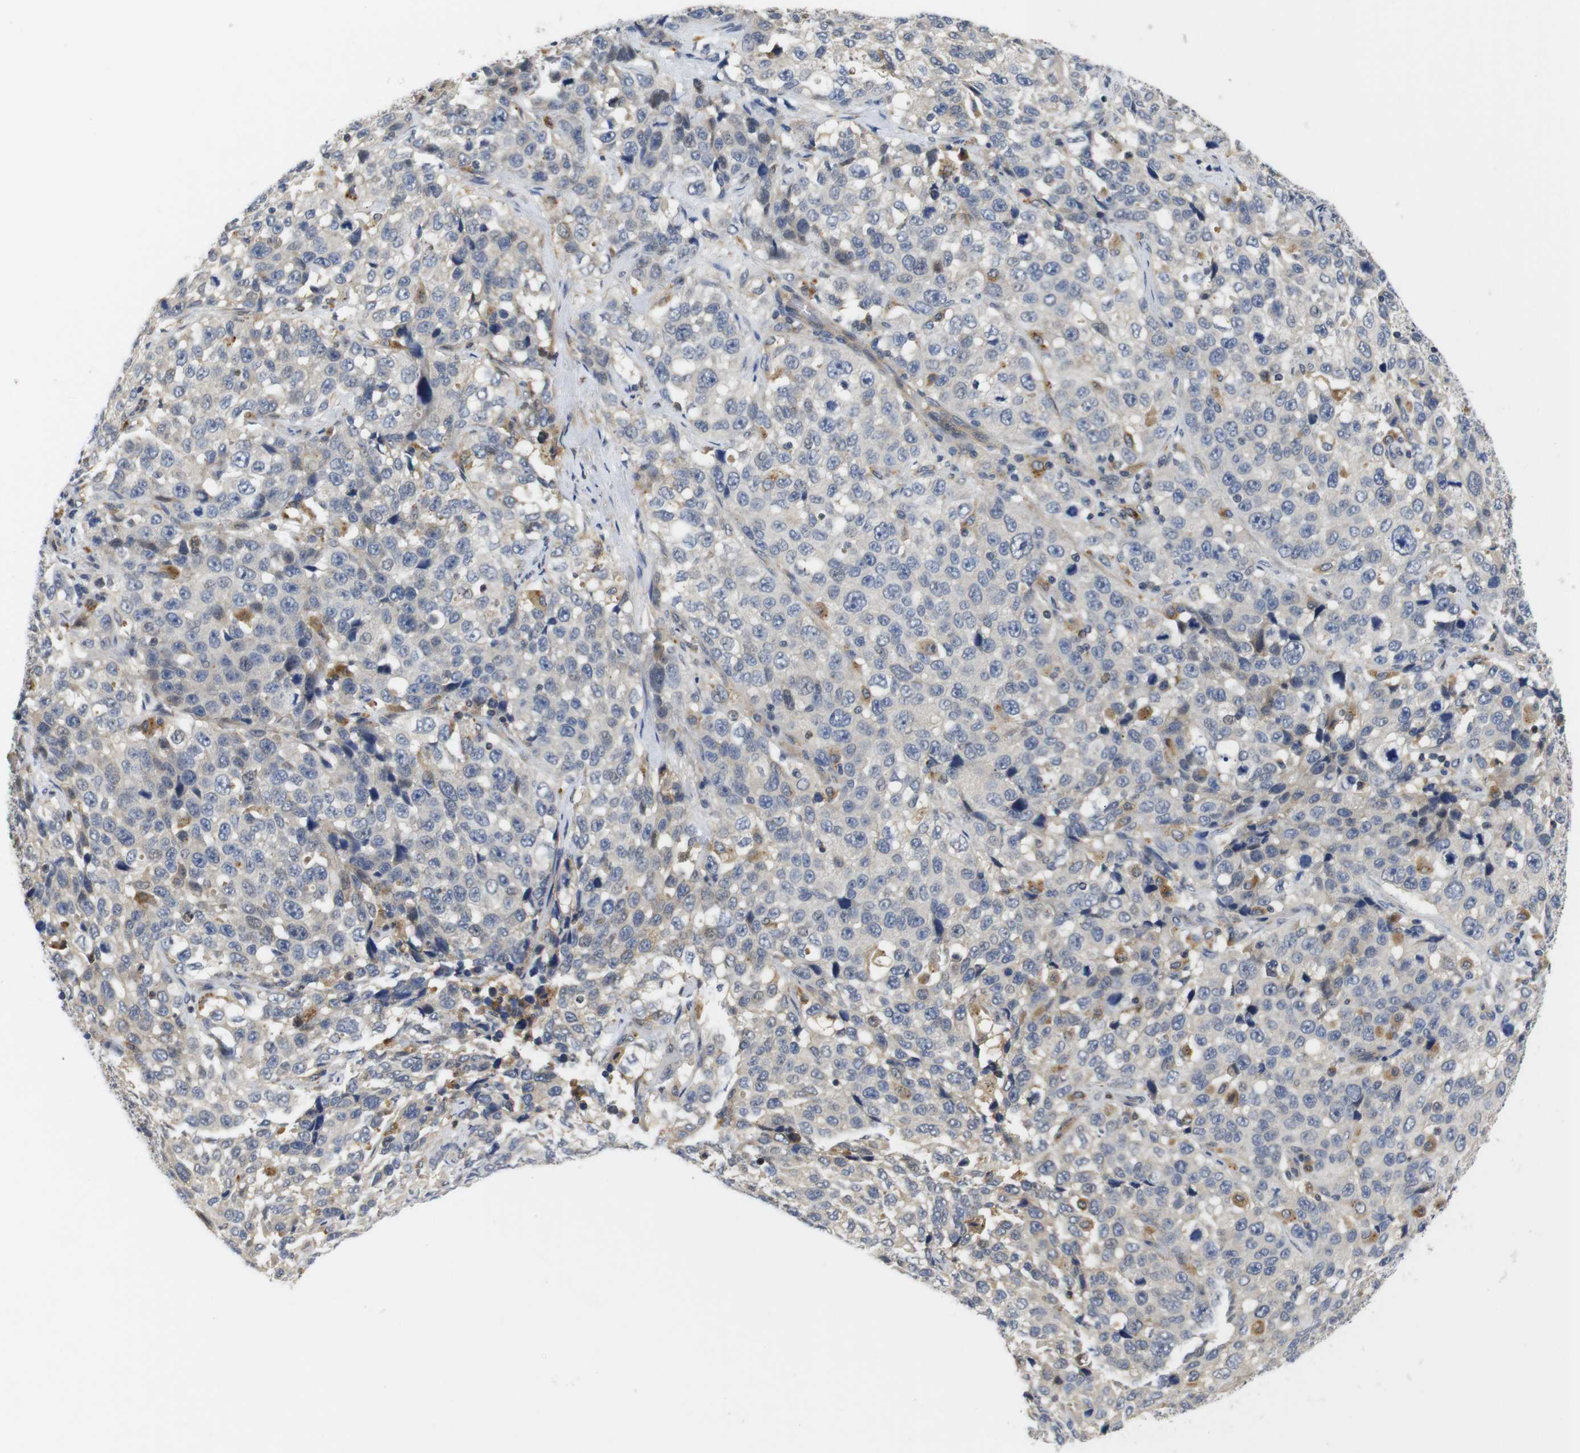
{"staining": {"intensity": "negative", "quantity": "none", "location": "none"}, "tissue": "stomach cancer", "cell_type": "Tumor cells", "image_type": "cancer", "snomed": [{"axis": "morphology", "description": "Normal tissue, NOS"}, {"axis": "morphology", "description": "Adenocarcinoma, NOS"}, {"axis": "topography", "description": "Stomach"}], "caption": "An image of human stomach cancer is negative for staining in tumor cells.", "gene": "FNTA", "patient": {"sex": "male", "age": 48}}